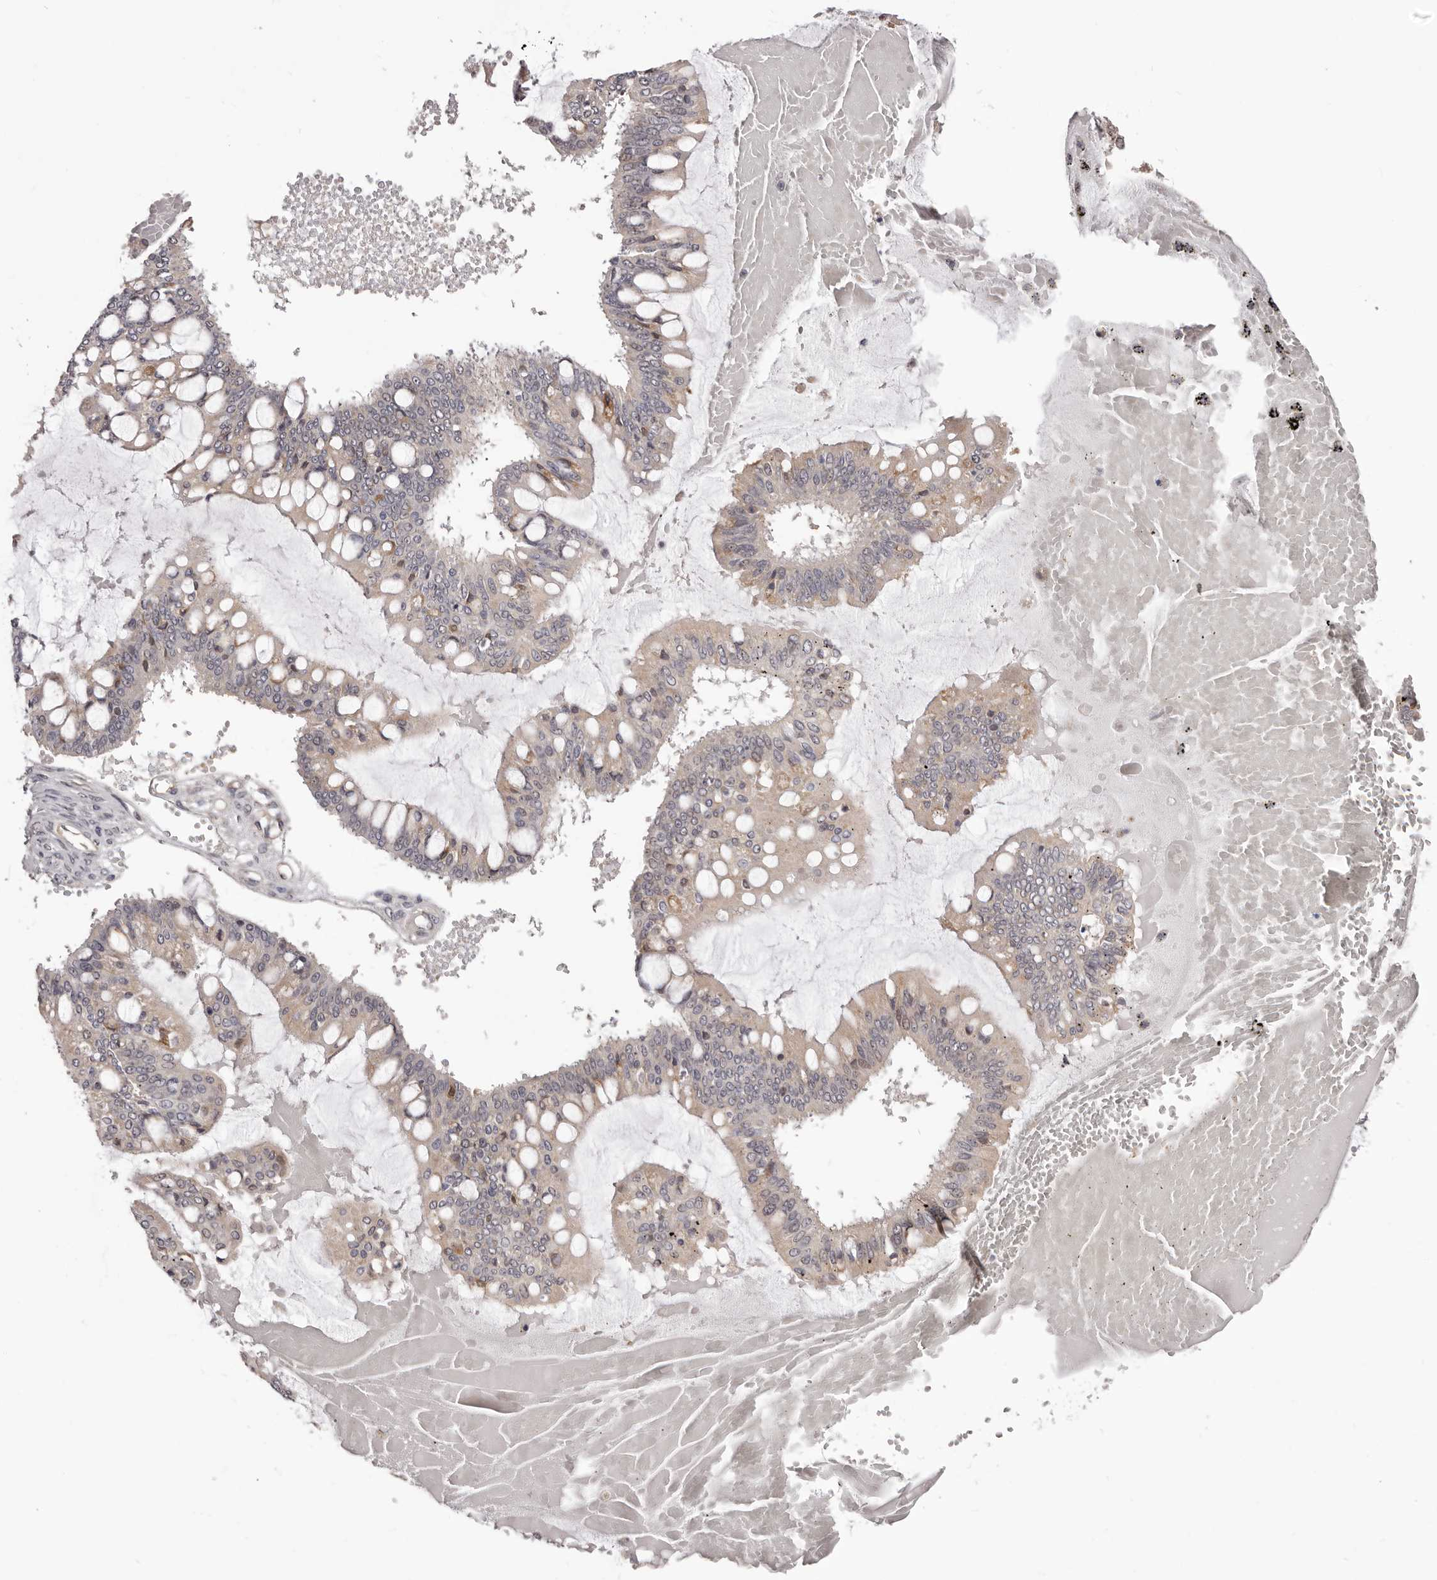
{"staining": {"intensity": "weak", "quantity": "<25%", "location": "cytoplasmic/membranous"}, "tissue": "ovarian cancer", "cell_type": "Tumor cells", "image_type": "cancer", "snomed": [{"axis": "morphology", "description": "Cystadenocarcinoma, mucinous, NOS"}, {"axis": "topography", "description": "Ovary"}], "caption": "Immunohistochemistry (IHC) micrograph of neoplastic tissue: mucinous cystadenocarcinoma (ovarian) stained with DAB shows no significant protein positivity in tumor cells.", "gene": "NOL12", "patient": {"sex": "female", "age": 73}}